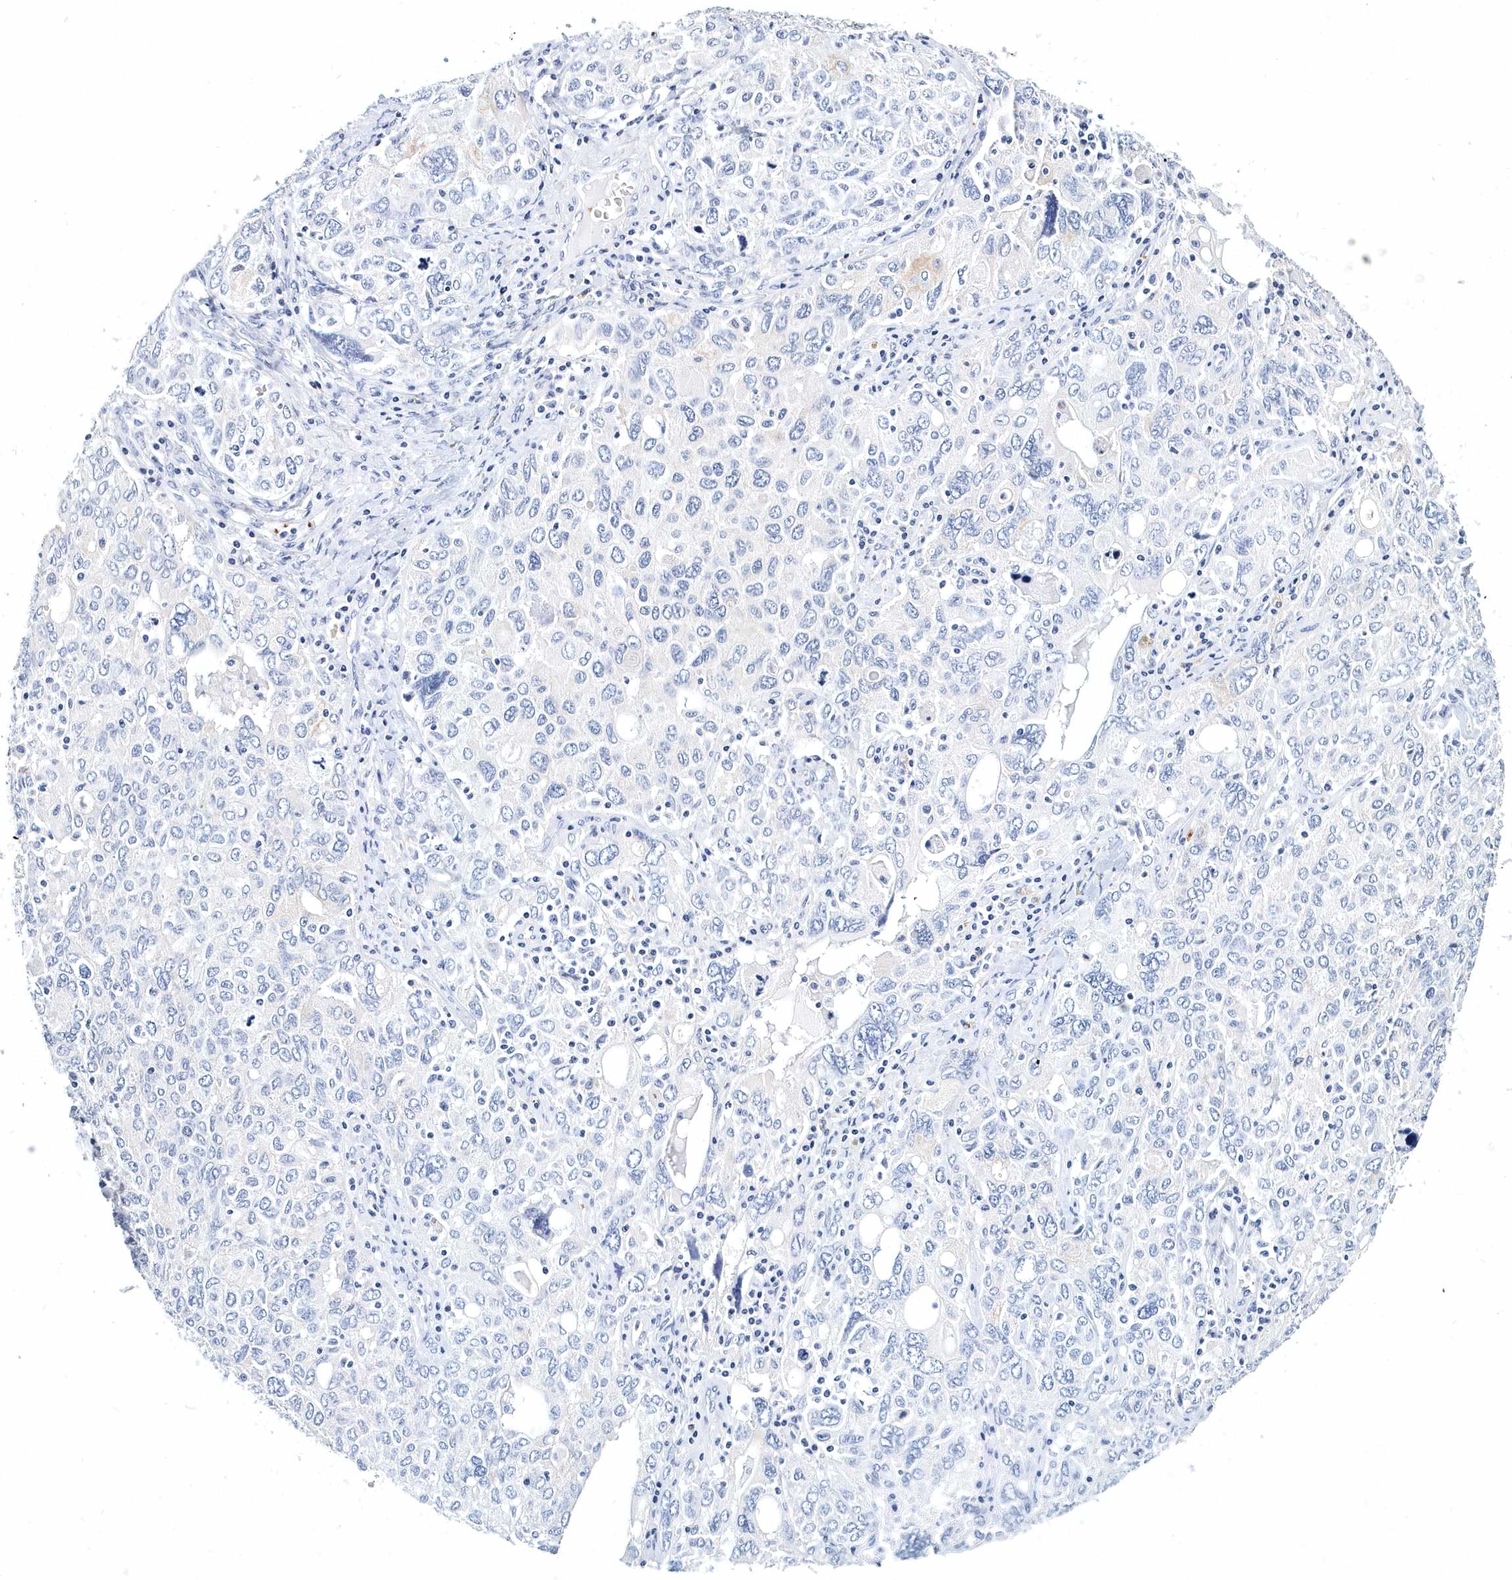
{"staining": {"intensity": "negative", "quantity": "none", "location": "none"}, "tissue": "ovarian cancer", "cell_type": "Tumor cells", "image_type": "cancer", "snomed": [{"axis": "morphology", "description": "Carcinoma, endometroid"}, {"axis": "topography", "description": "Ovary"}], "caption": "A high-resolution histopathology image shows immunohistochemistry (IHC) staining of endometroid carcinoma (ovarian), which displays no significant positivity in tumor cells.", "gene": "ITGA2B", "patient": {"sex": "female", "age": 62}}